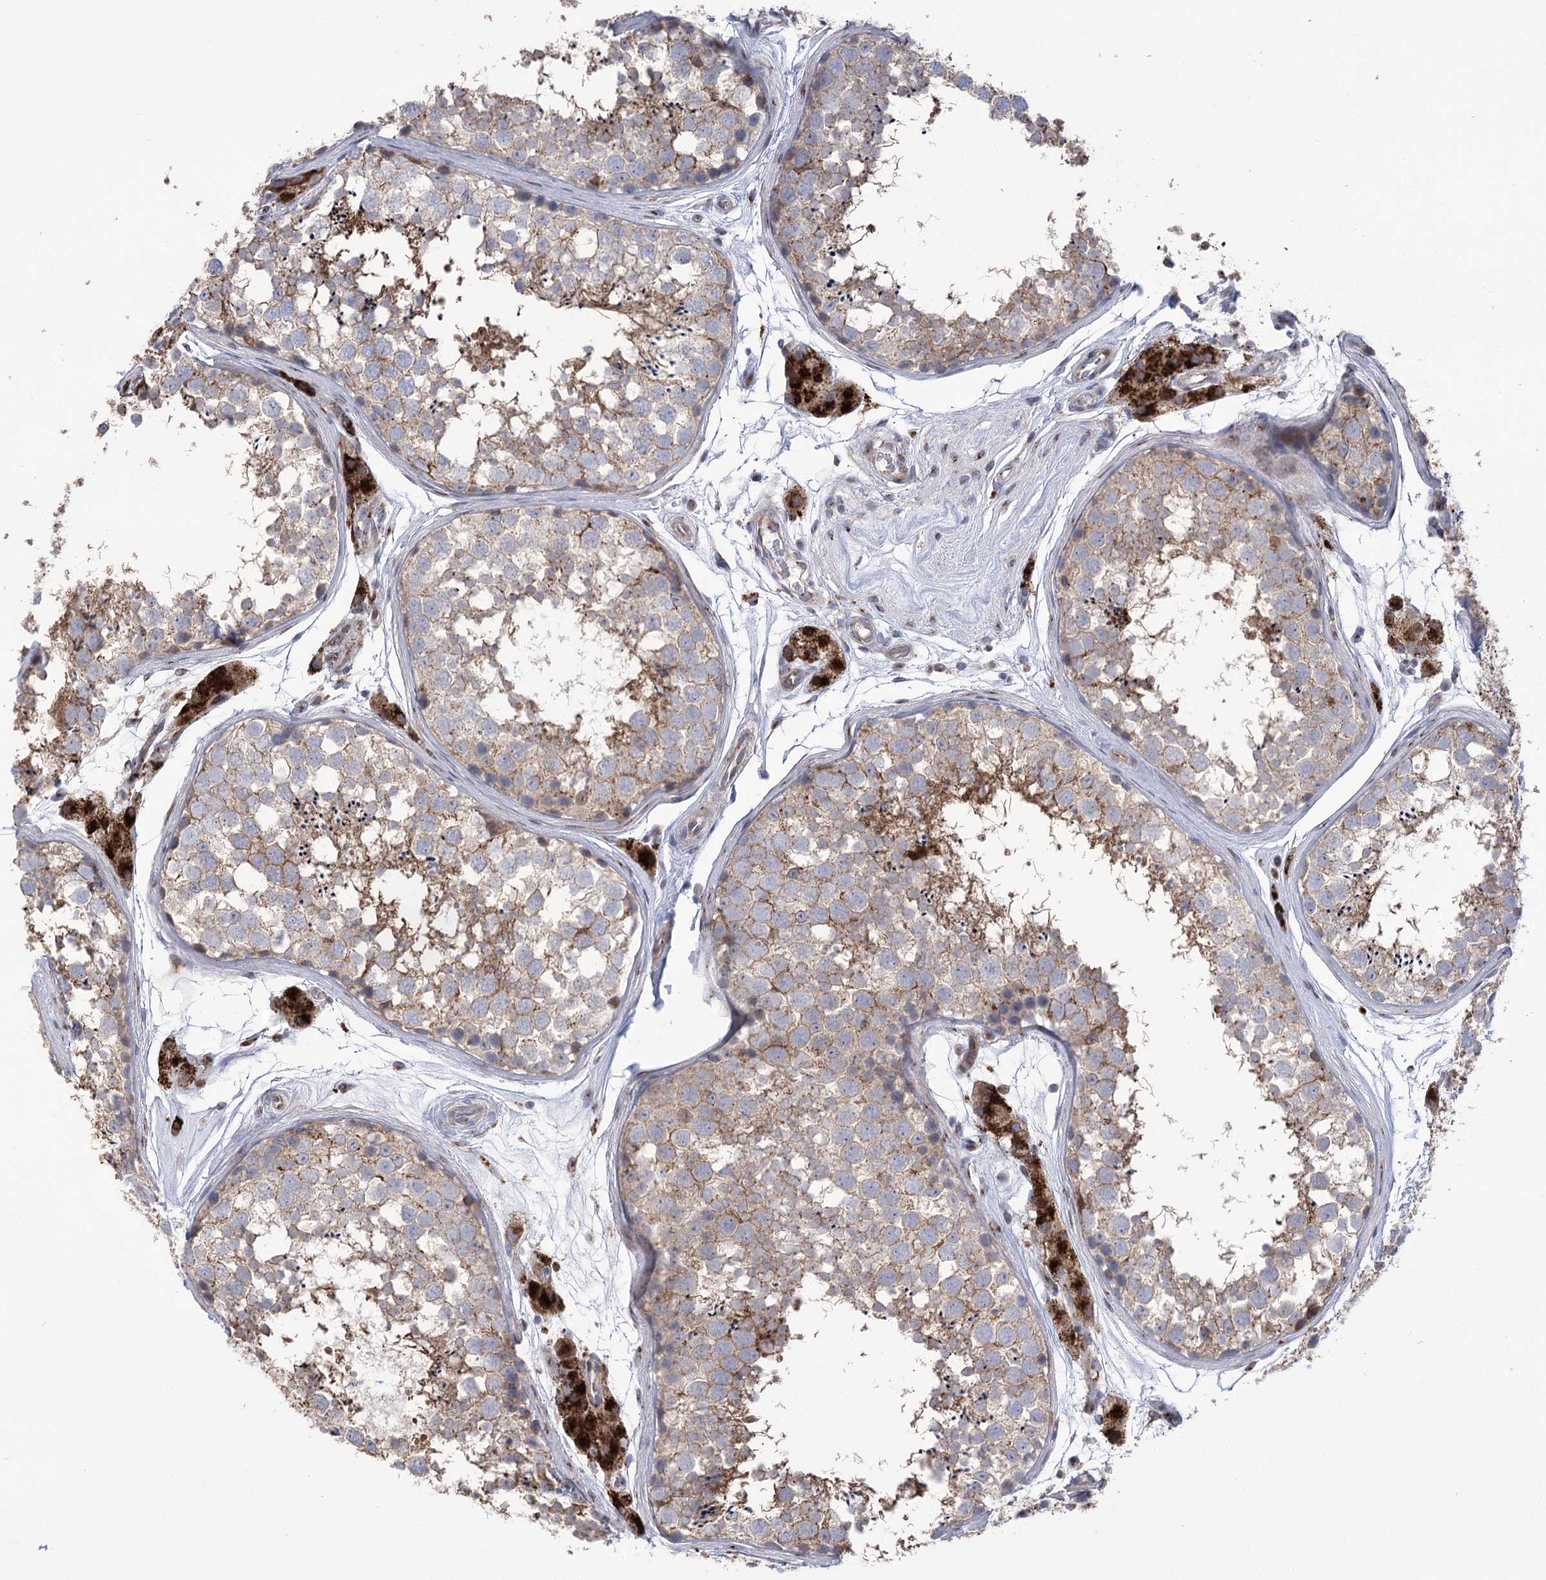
{"staining": {"intensity": "moderate", "quantity": "<25%", "location": "cytoplasmic/membranous"}, "tissue": "testis", "cell_type": "Cells in seminiferous ducts", "image_type": "normal", "snomed": [{"axis": "morphology", "description": "Normal tissue, NOS"}, {"axis": "topography", "description": "Testis"}], "caption": "Testis was stained to show a protein in brown. There is low levels of moderate cytoplasmic/membranous staining in approximately <25% of cells in seminiferous ducts. (IHC, brightfield microscopy, high magnification).", "gene": "NME7", "patient": {"sex": "male", "age": 56}}